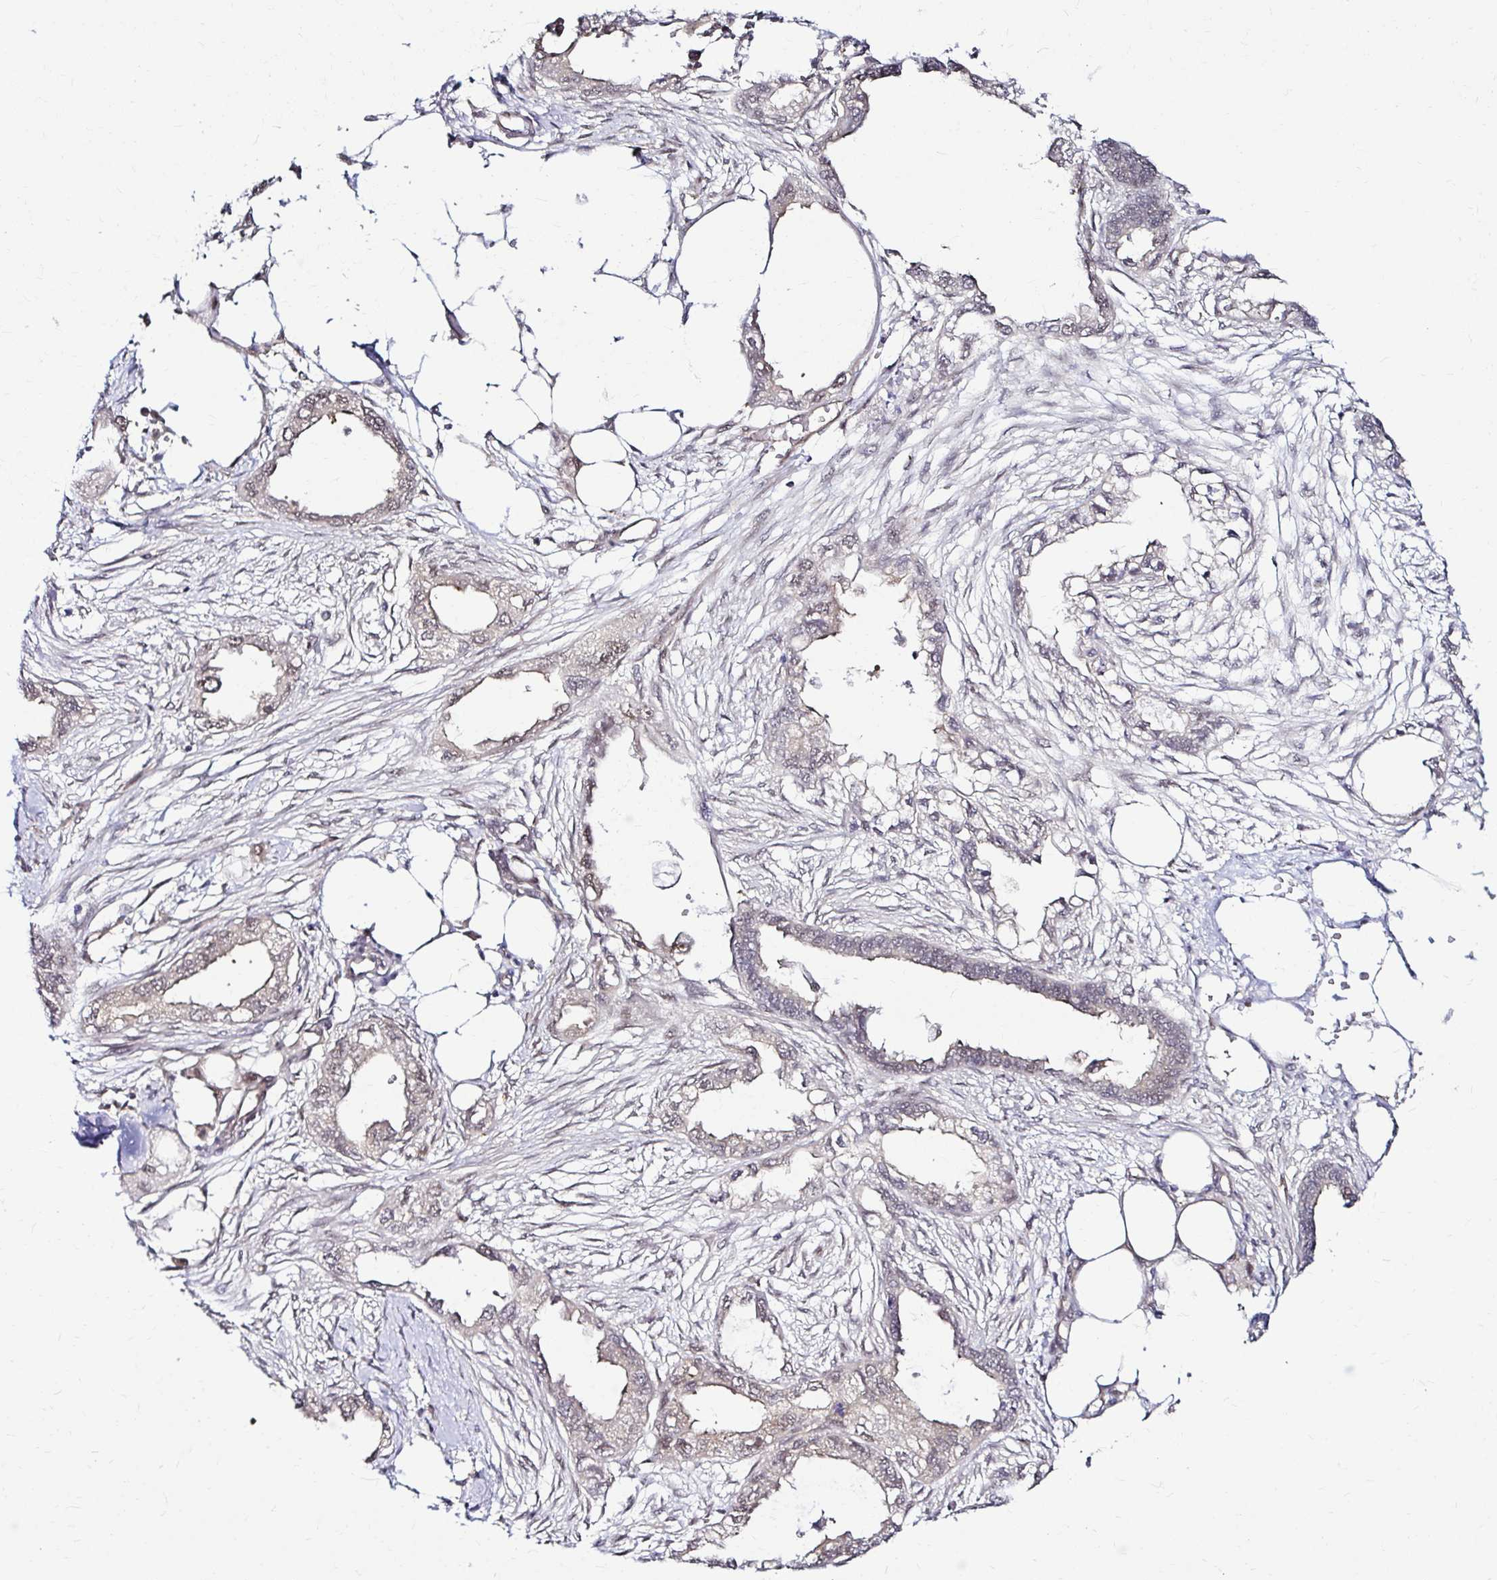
{"staining": {"intensity": "weak", "quantity": "25%-75%", "location": "nuclear"}, "tissue": "endometrial cancer", "cell_type": "Tumor cells", "image_type": "cancer", "snomed": [{"axis": "morphology", "description": "Adenocarcinoma, NOS"}, {"axis": "morphology", "description": "Adenocarcinoma, metastatic, NOS"}, {"axis": "topography", "description": "Adipose tissue"}, {"axis": "topography", "description": "Endometrium"}], "caption": "A high-resolution micrograph shows IHC staining of endometrial adenocarcinoma, which displays weak nuclear staining in about 25%-75% of tumor cells.", "gene": "PSMD3", "patient": {"sex": "female", "age": 67}}